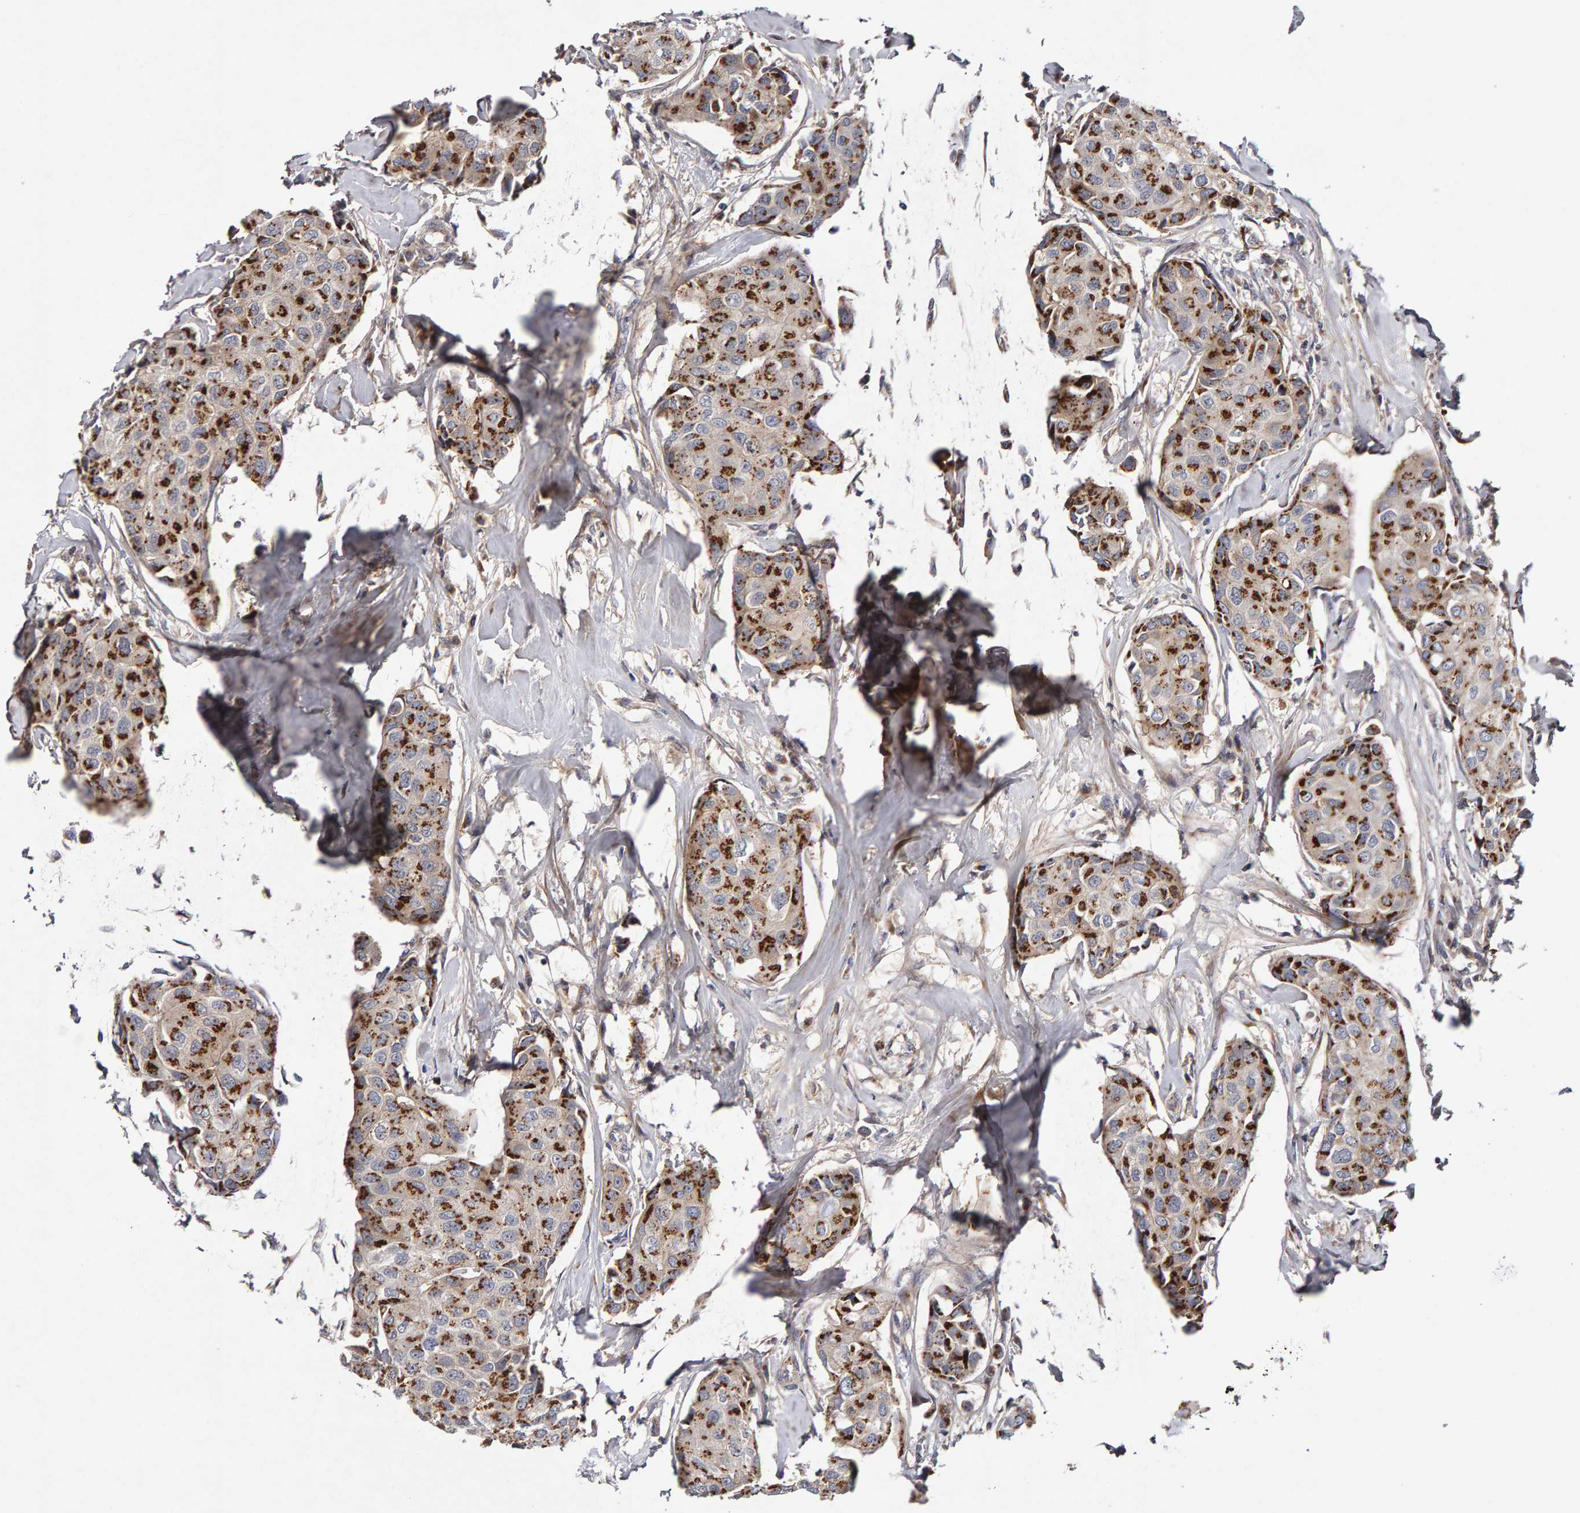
{"staining": {"intensity": "strong", "quantity": ">75%", "location": "cytoplasmic/membranous"}, "tissue": "breast cancer", "cell_type": "Tumor cells", "image_type": "cancer", "snomed": [{"axis": "morphology", "description": "Duct carcinoma"}, {"axis": "topography", "description": "Breast"}], "caption": "The immunohistochemical stain labels strong cytoplasmic/membranous staining in tumor cells of breast cancer (intraductal carcinoma) tissue.", "gene": "CANT1", "patient": {"sex": "female", "age": 80}}